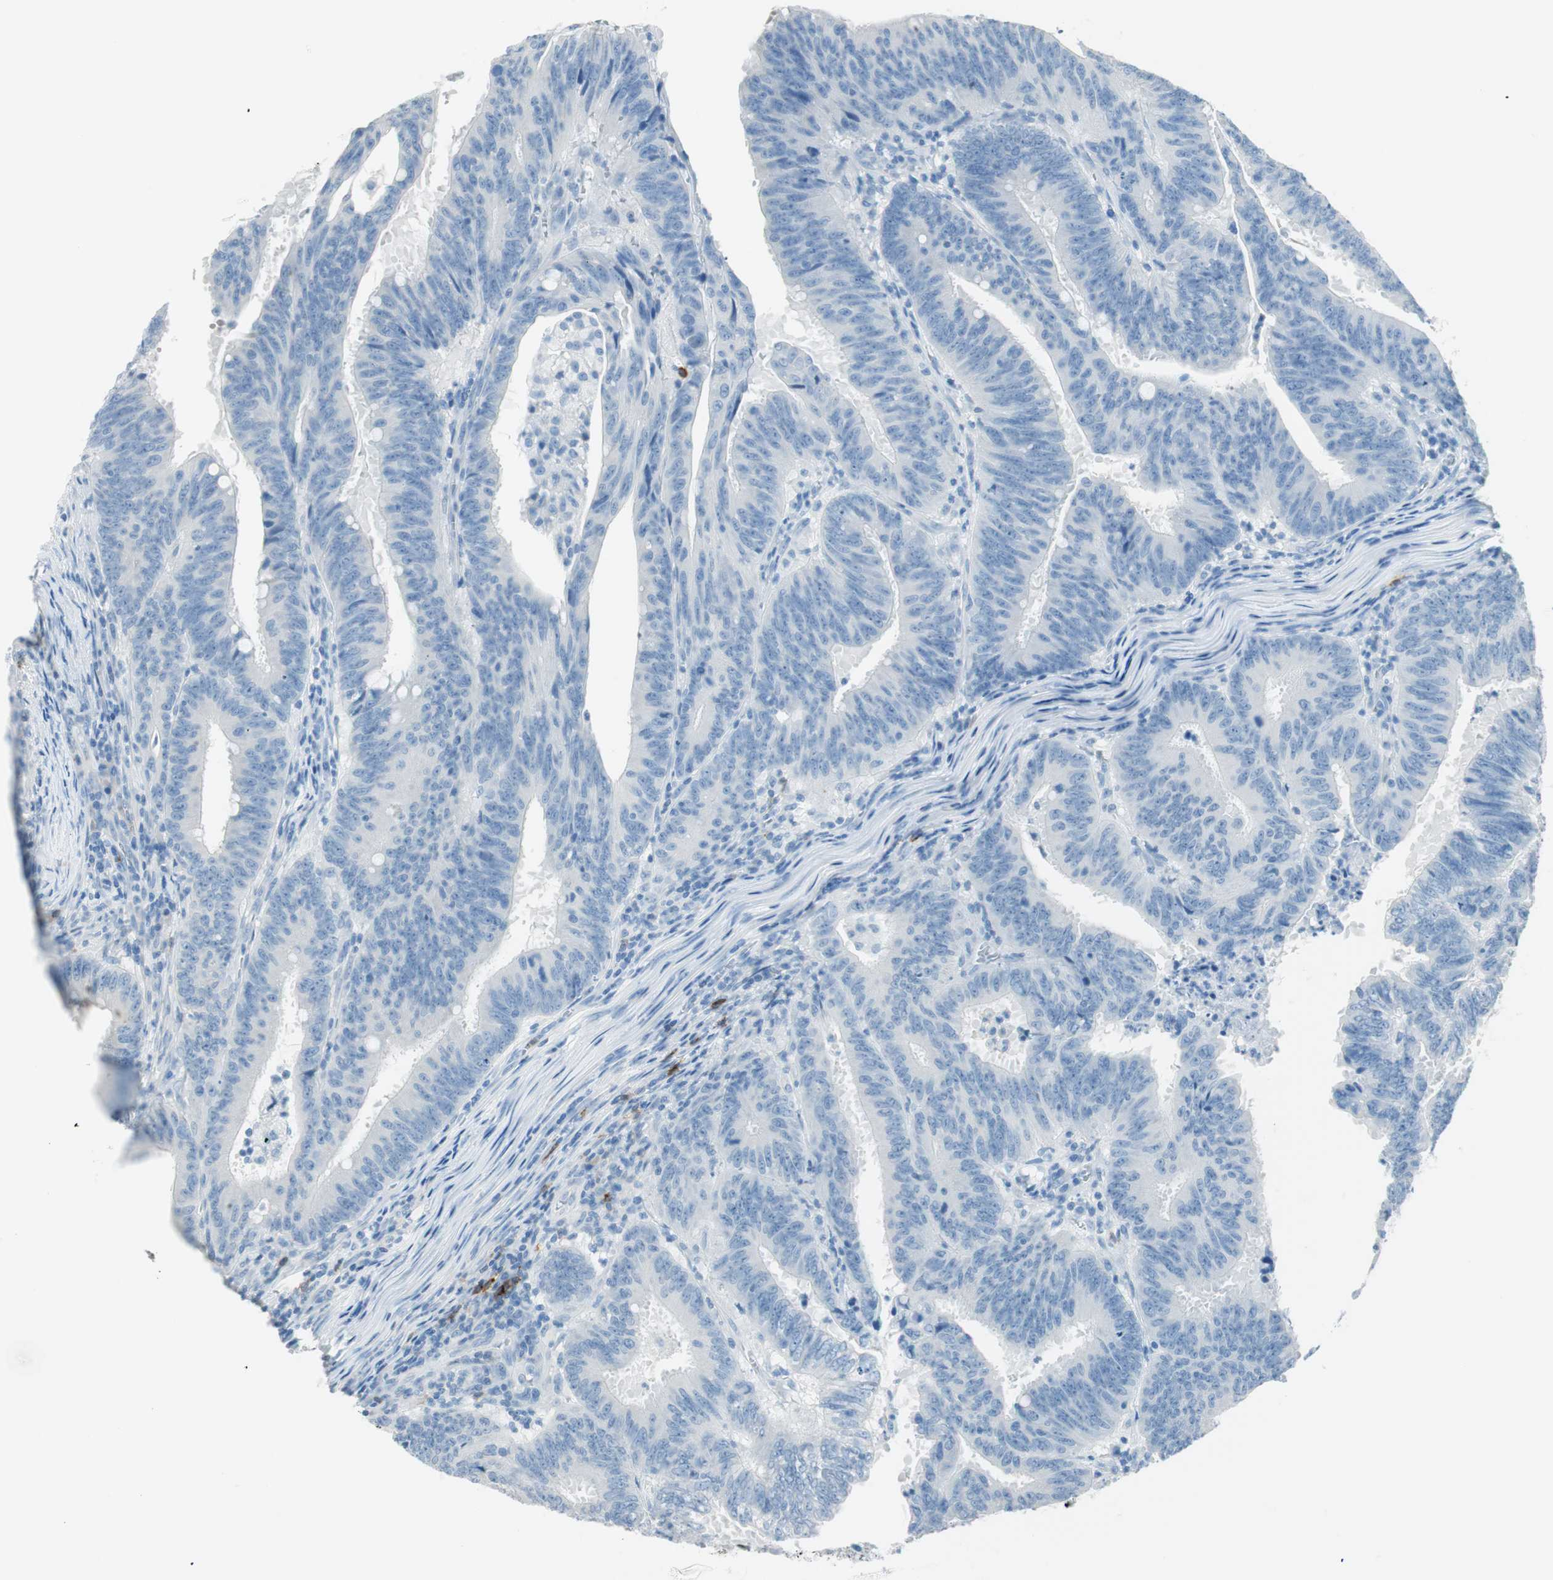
{"staining": {"intensity": "negative", "quantity": "none", "location": "none"}, "tissue": "colorectal cancer", "cell_type": "Tumor cells", "image_type": "cancer", "snomed": [{"axis": "morphology", "description": "Adenocarcinoma, NOS"}, {"axis": "topography", "description": "Colon"}], "caption": "DAB (3,3'-diaminobenzidine) immunohistochemical staining of human colorectal cancer (adenocarcinoma) reveals no significant staining in tumor cells. (Brightfield microscopy of DAB (3,3'-diaminobenzidine) immunohistochemistry (IHC) at high magnification).", "gene": "TNFRSF13C", "patient": {"sex": "male", "age": 45}}